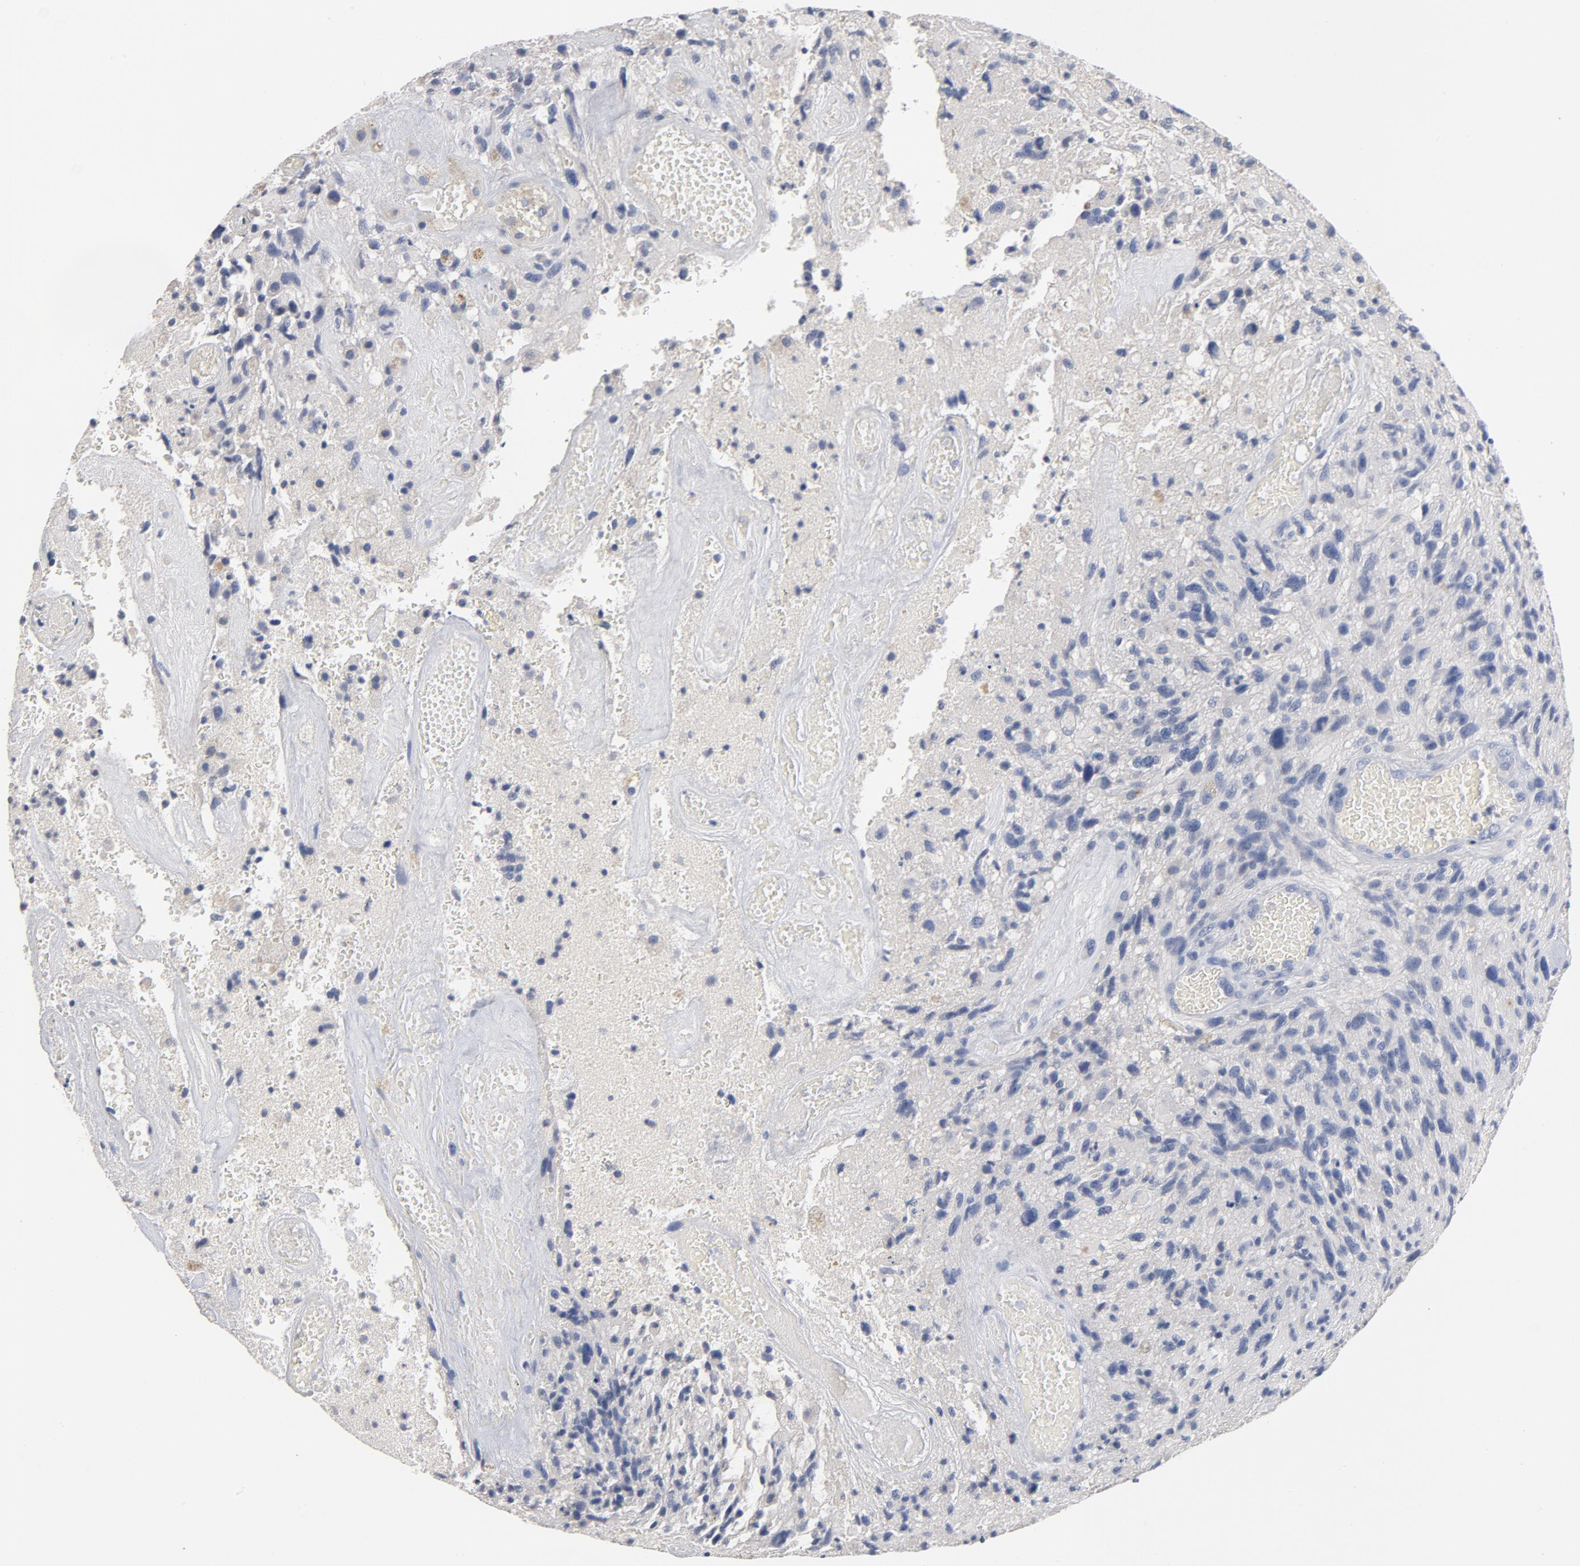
{"staining": {"intensity": "negative", "quantity": "none", "location": "none"}, "tissue": "glioma", "cell_type": "Tumor cells", "image_type": "cancer", "snomed": [{"axis": "morphology", "description": "Normal tissue, NOS"}, {"axis": "morphology", "description": "Glioma, malignant, High grade"}, {"axis": "topography", "description": "Cerebral cortex"}], "caption": "The IHC photomicrograph has no significant staining in tumor cells of high-grade glioma (malignant) tissue.", "gene": "ZCCHC13", "patient": {"sex": "male", "age": 75}}